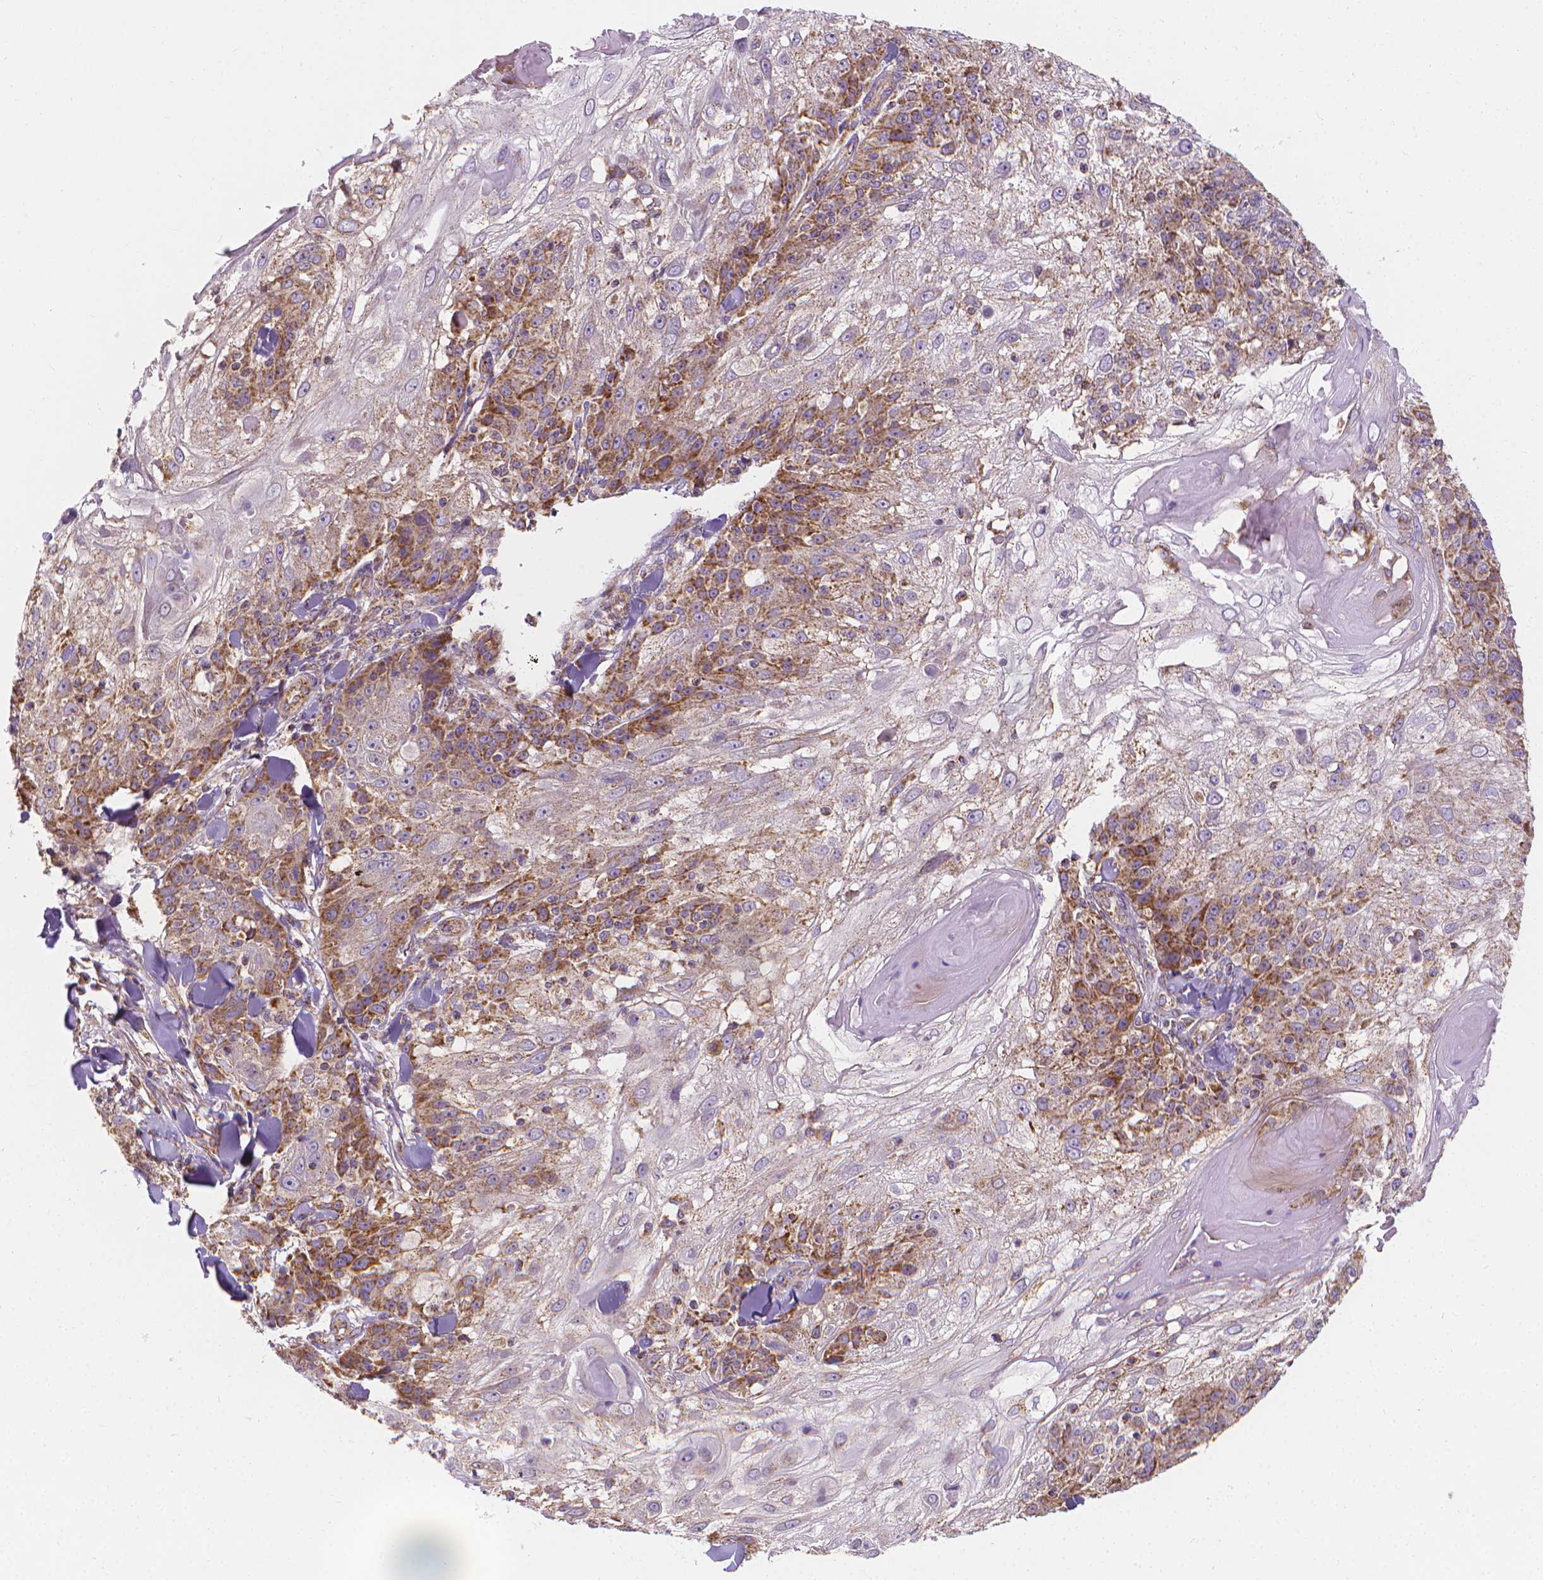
{"staining": {"intensity": "moderate", "quantity": "25%-75%", "location": "cytoplasmic/membranous"}, "tissue": "skin cancer", "cell_type": "Tumor cells", "image_type": "cancer", "snomed": [{"axis": "morphology", "description": "Normal tissue, NOS"}, {"axis": "morphology", "description": "Squamous cell carcinoma, NOS"}, {"axis": "topography", "description": "Skin"}], "caption": "Squamous cell carcinoma (skin) stained with a protein marker shows moderate staining in tumor cells.", "gene": "SNCAIP", "patient": {"sex": "female", "age": 83}}